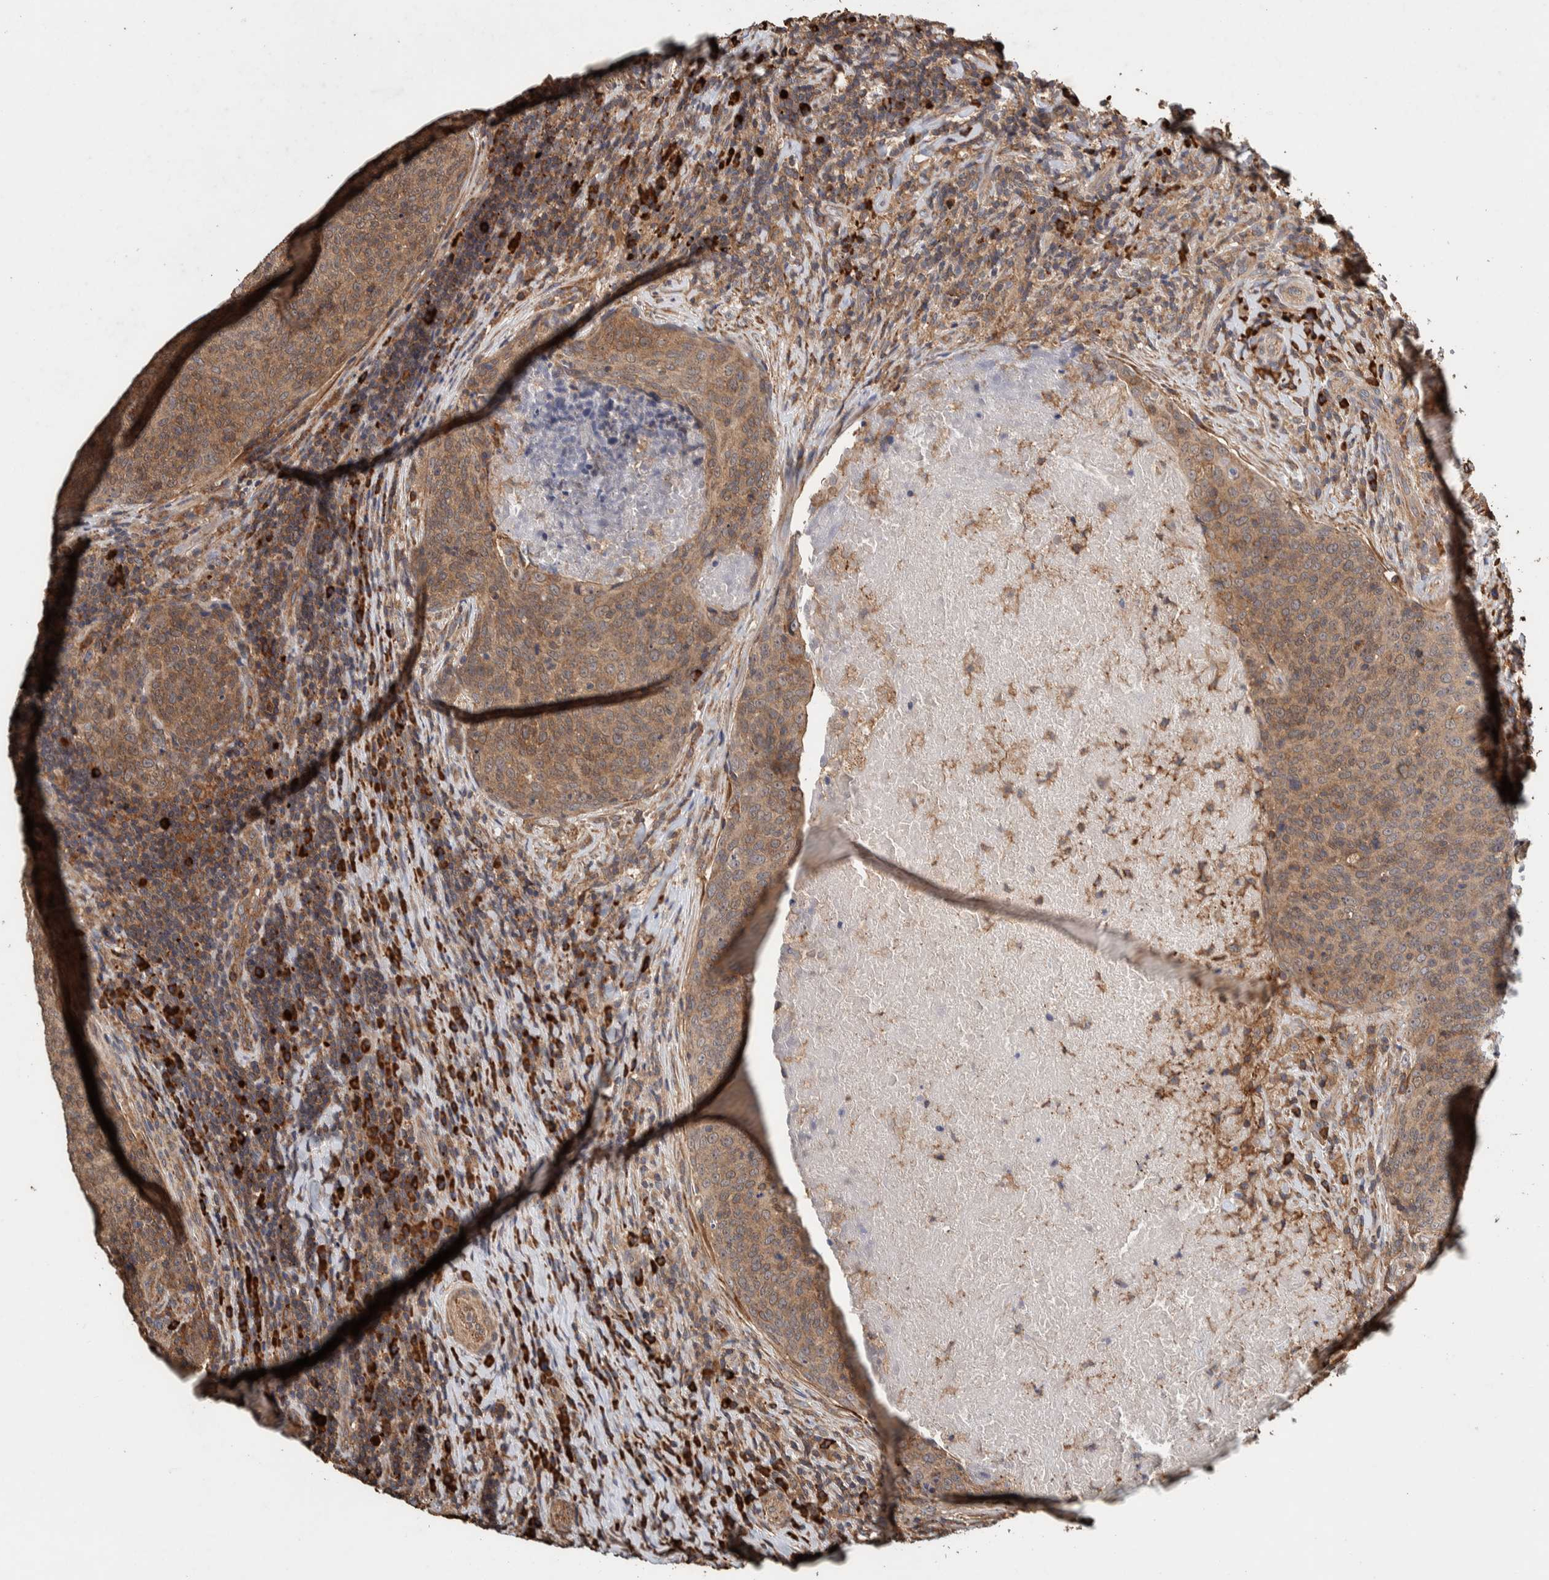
{"staining": {"intensity": "moderate", "quantity": ">75%", "location": "cytoplasmic/membranous"}, "tissue": "head and neck cancer", "cell_type": "Tumor cells", "image_type": "cancer", "snomed": [{"axis": "morphology", "description": "Squamous cell carcinoma, NOS"}, {"axis": "morphology", "description": "Squamous cell carcinoma, metastatic, NOS"}, {"axis": "topography", "description": "Lymph node"}, {"axis": "topography", "description": "Head-Neck"}], "caption": "IHC image of neoplastic tissue: human head and neck cancer stained using immunohistochemistry (IHC) displays medium levels of moderate protein expression localized specifically in the cytoplasmic/membranous of tumor cells, appearing as a cytoplasmic/membranous brown color.", "gene": "PLA2G3", "patient": {"sex": "male", "age": 62}}